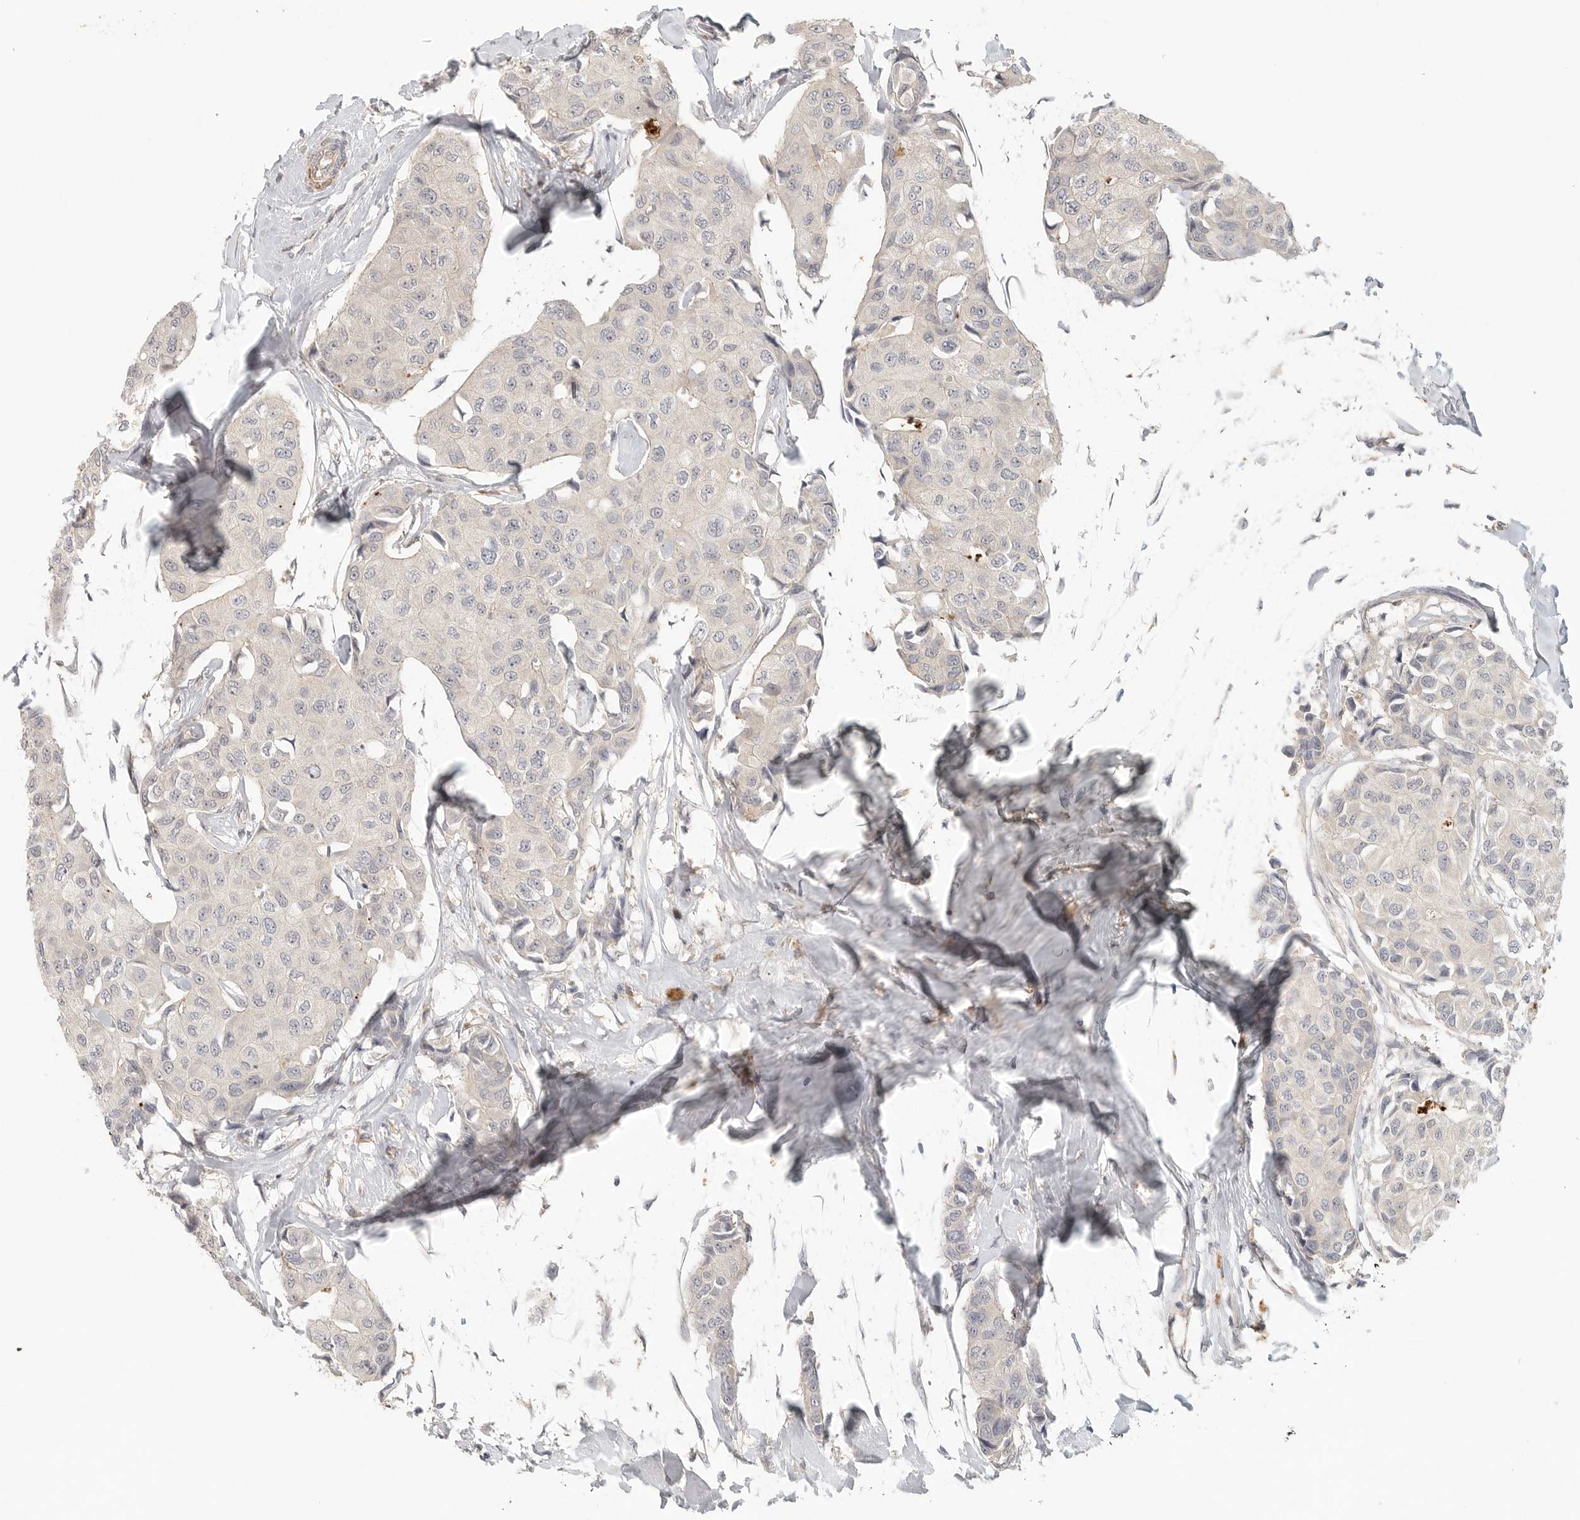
{"staining": {"intensity": "negative", "quantity": "none", "location": "none"}, "tissue": "breast cancer", "cell_type": "Tumor cells", "image_type": "cancer", "snomed": [{"axis": "morphology", "description": "Duct carcinoma"}, {"axis": "topography", "description": "Breast"}], "caption": "An image of human breast cancer (invasive ductal carcinoma) is negative for staining in tumor cells.", "gene": "HDAC6", "patient": {"sex": "female", "age": 80}}